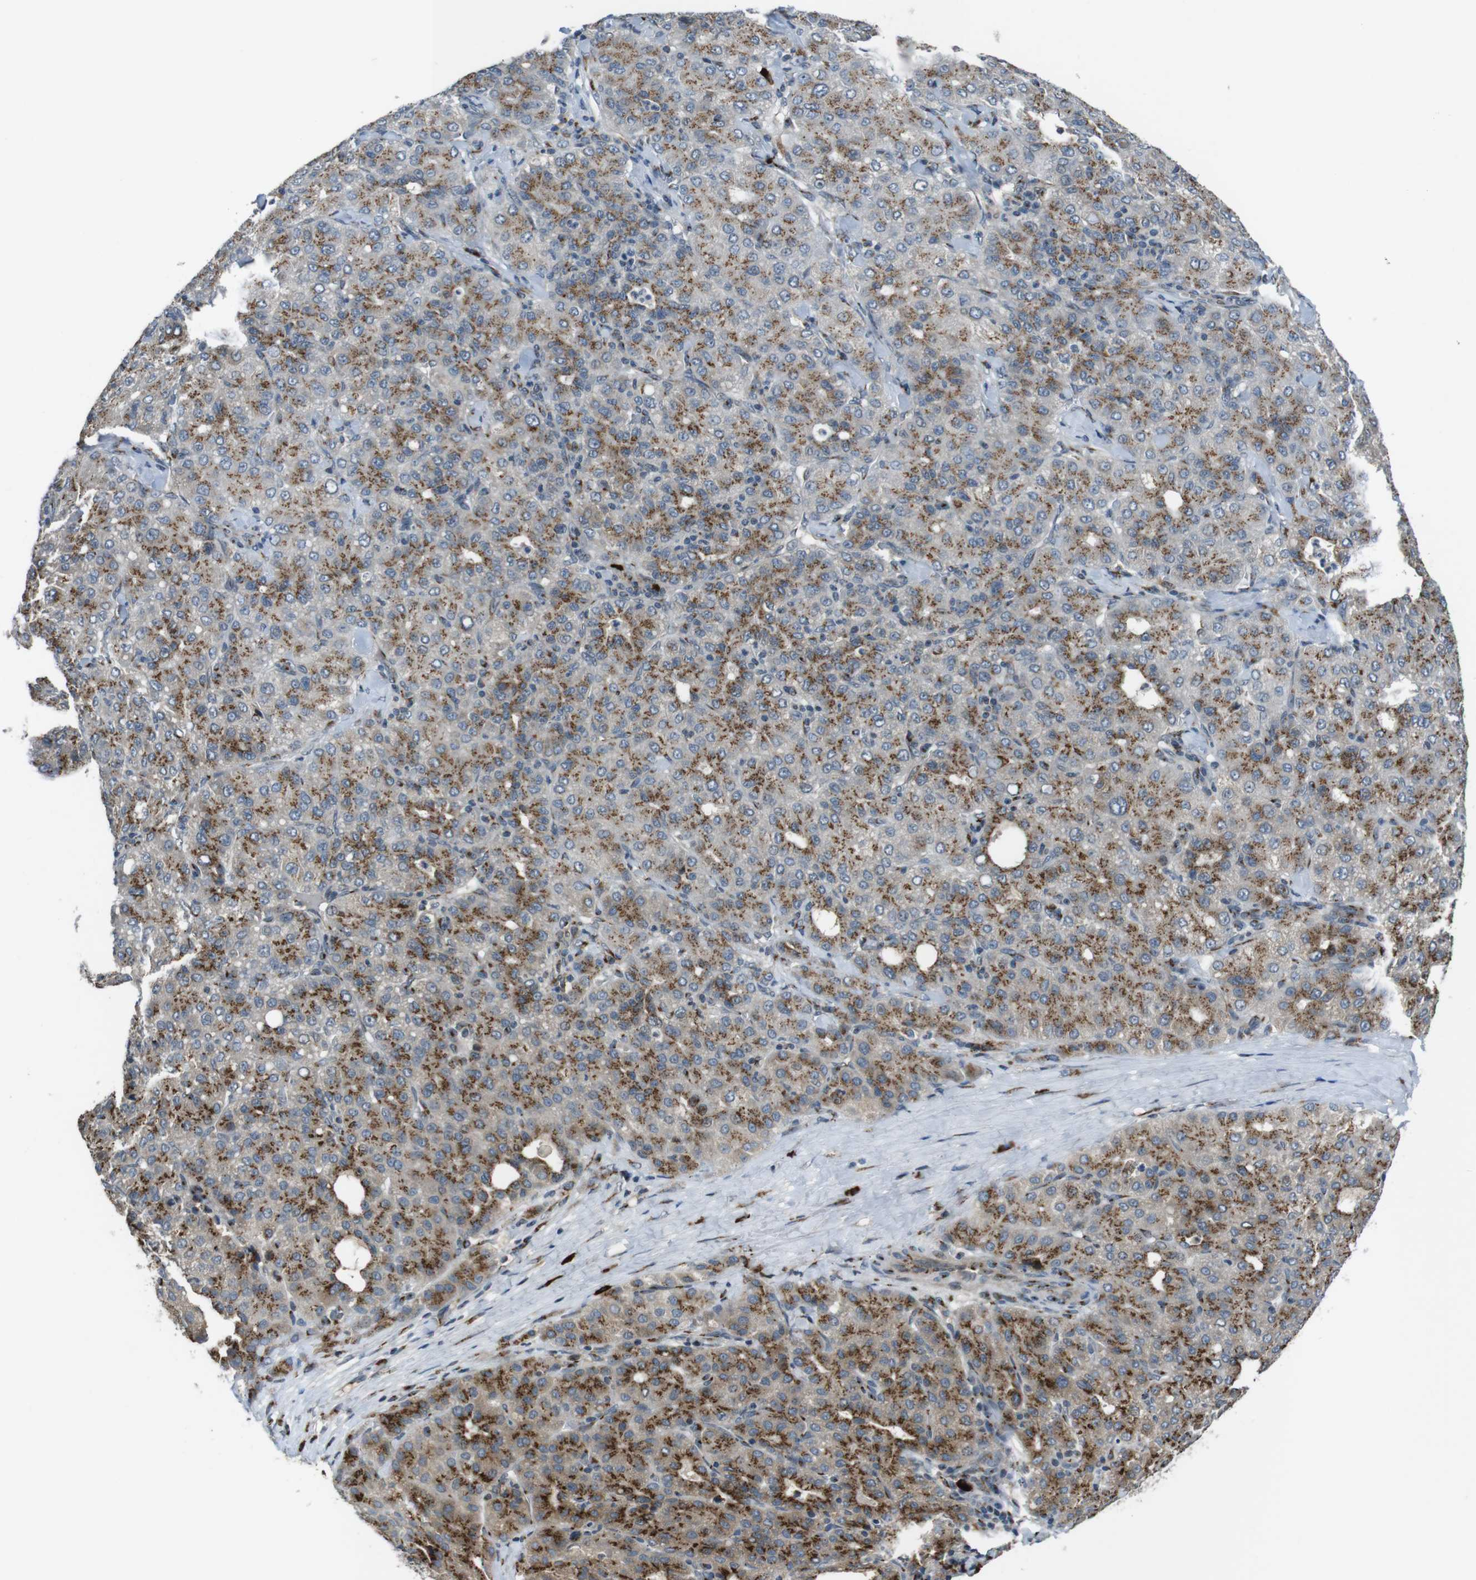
{"staining": {"intensity": "moderate", "quantity": ">75%", "location": "cytoplasmic/membranous"}, "tissue": "liver cancer", "cell_type": "Tumor cells", "image_type": "cancer", "snomed": [{"axis": "morphology", "description": "Carcinoma, Hepatocellular, NOS"}, {"axis": "topography", "description": "Liver"}], "caption": "Tumor cells display medium levels of moderate cytoplasmic/membranous expression in about >75% of cells in liver hepatocellular carcinoma.", "gene": "ZFPL1", "patient": {"sex": "male", "age": 65}}